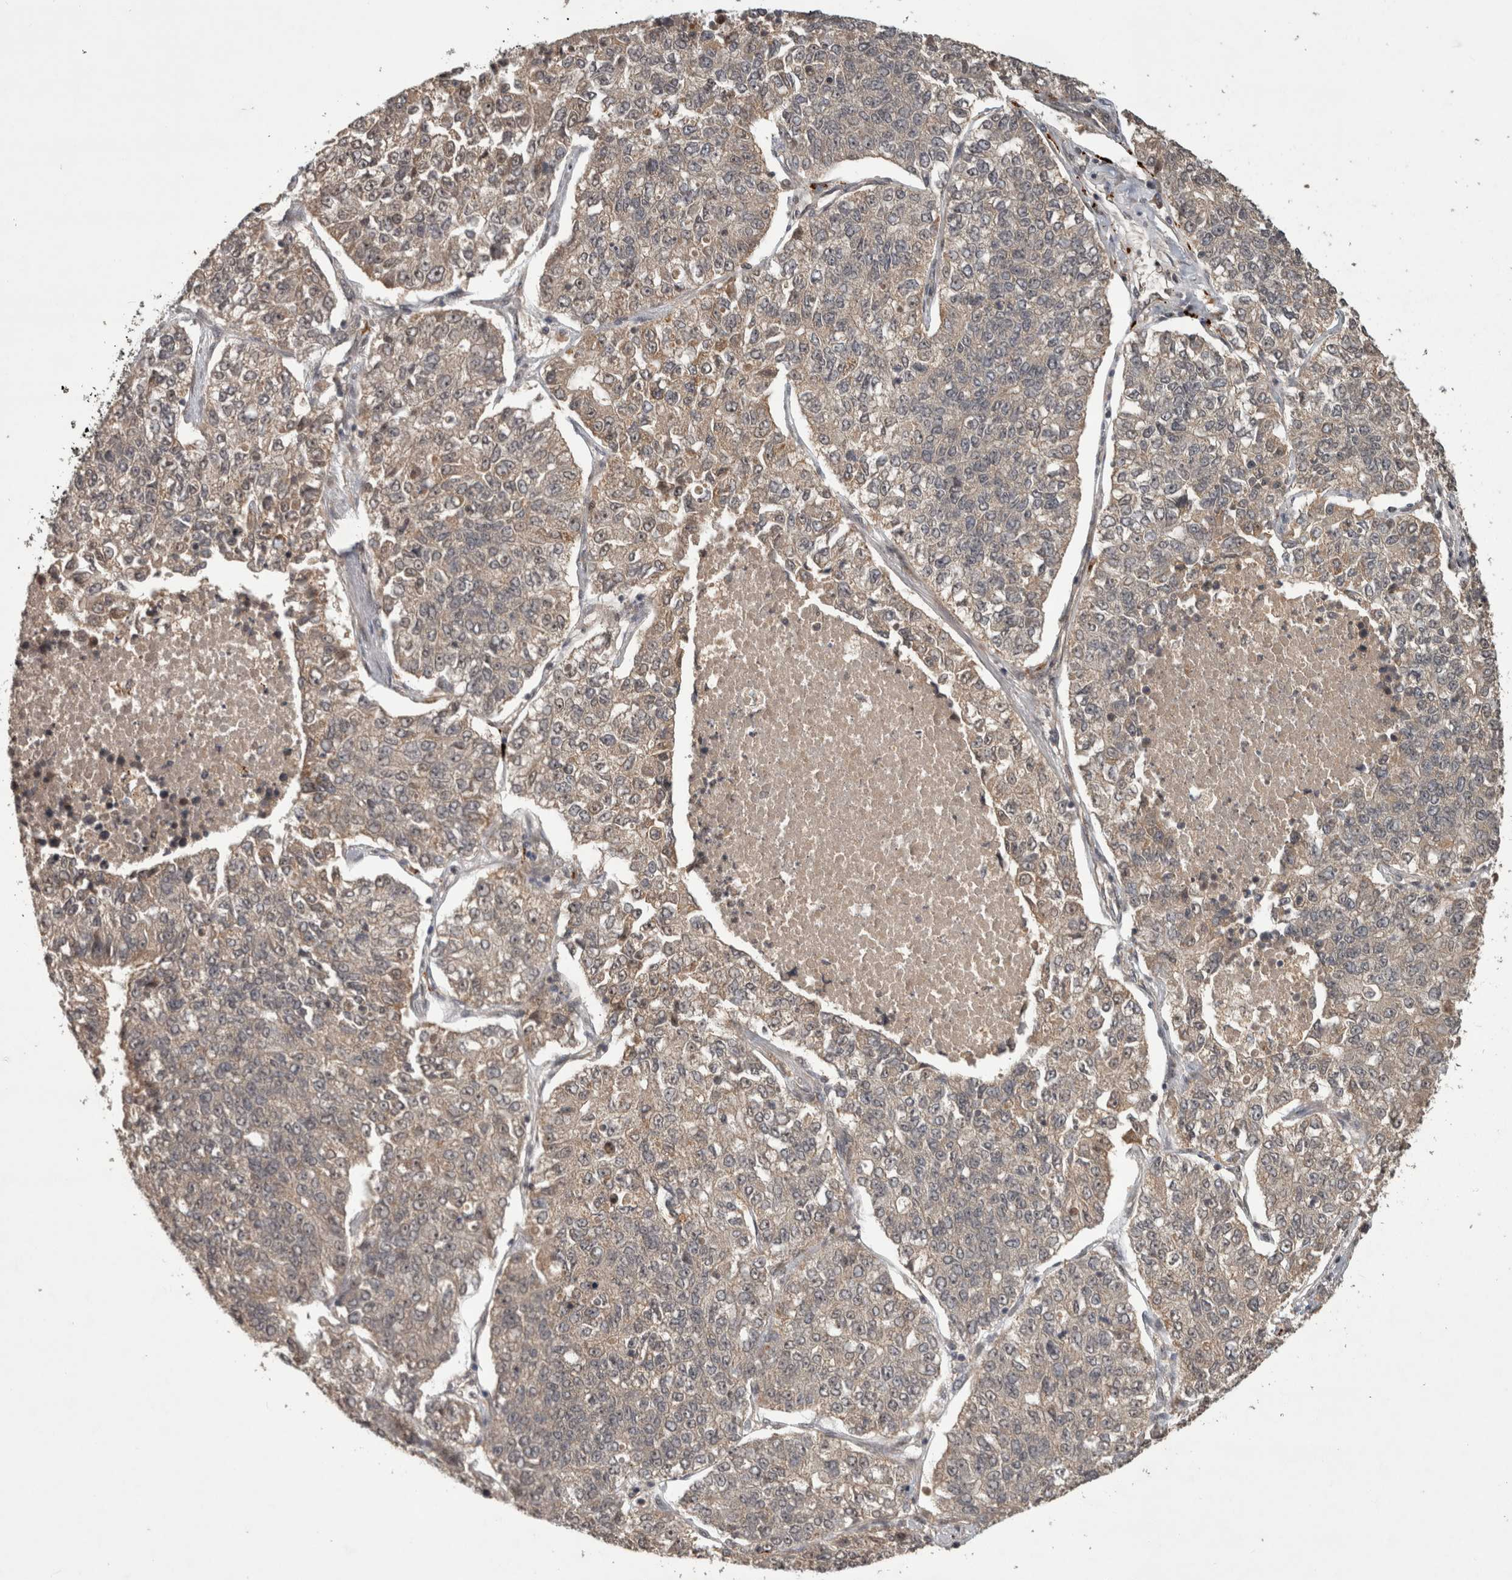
{"staining": {"intensity": "weak", "quantity": "<25%", "location": "cytoplasmic/membranous"}, "tissue": "lung cancer", "cell_type": "Tumor cells", "image_type": "cancer", "snomed": [{"axis": "morphology", "description": "Adenocarcinoma, NOS"}, {"axis": "topography", "description": "Lung"}], "caption": "This is an immunohistochemistry (IHC) image of human lung cancer. There is no positivity in tumor cells.", "gene": "PITPNC1", "patient": {"sex": "male", "age": 49}}